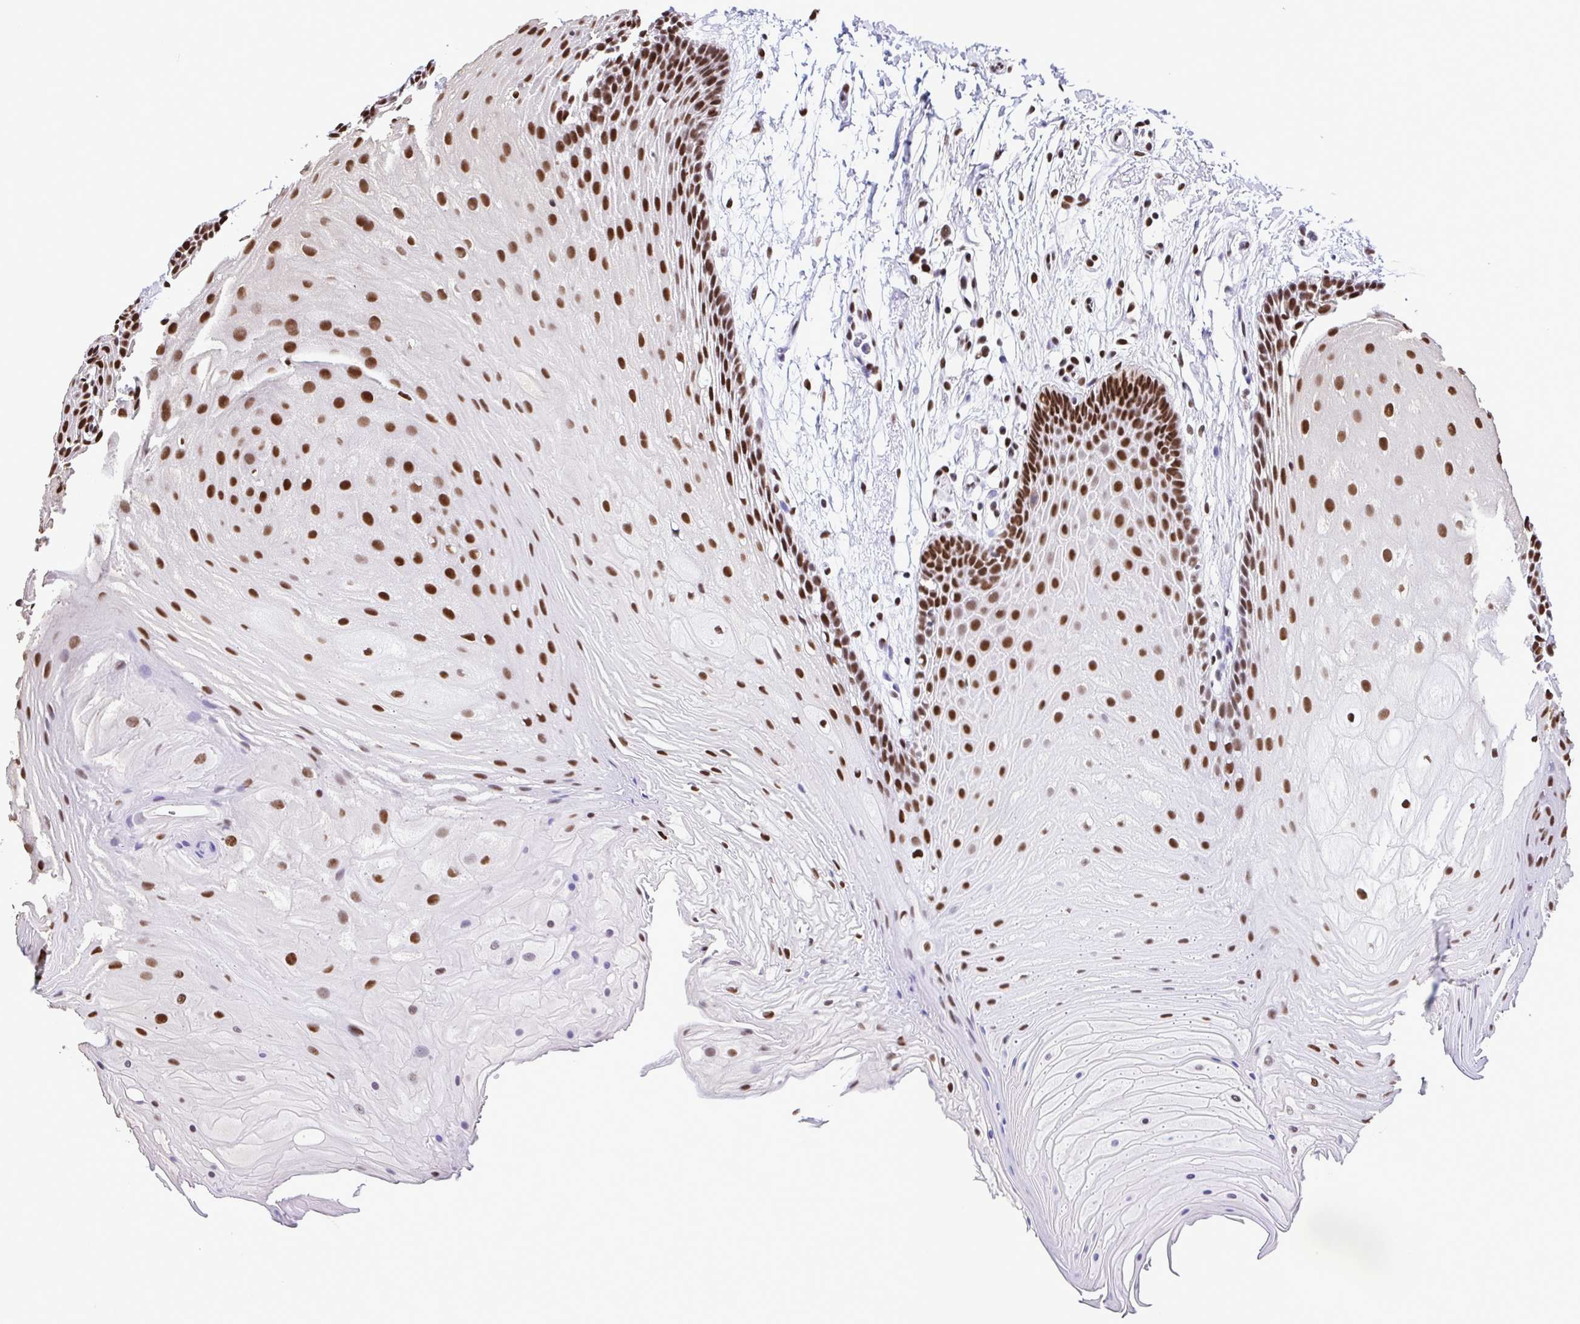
{"staining": {"intensity": "strong", "quantity": ">75%", "location": "nuclear"}, "tissue": "oral mucosa", "cell_type": "Squamous epithelial cells", "image_type": "normal", "snomed": [{"axis": "morphology", "description": "Normal tissue, NOS"}, {"axis": "morphology", "description": "Squamous cell carcinoma, NOS"}, {"axis": "topography", "description": "Oral tissue"}, {"axis": "topography", "description": "Tounge, NOS"}, {"axis": "topography", "description": "Head-Neck"}], "caption": "Immunohistochemical staining of normal oral mucosa reveals >75% levels of strong nuclear protein expression in approximately >75% of squamous epithelial cells.", "gene": "TRIM28", "patient": {"sex": "male", "age": 62}}